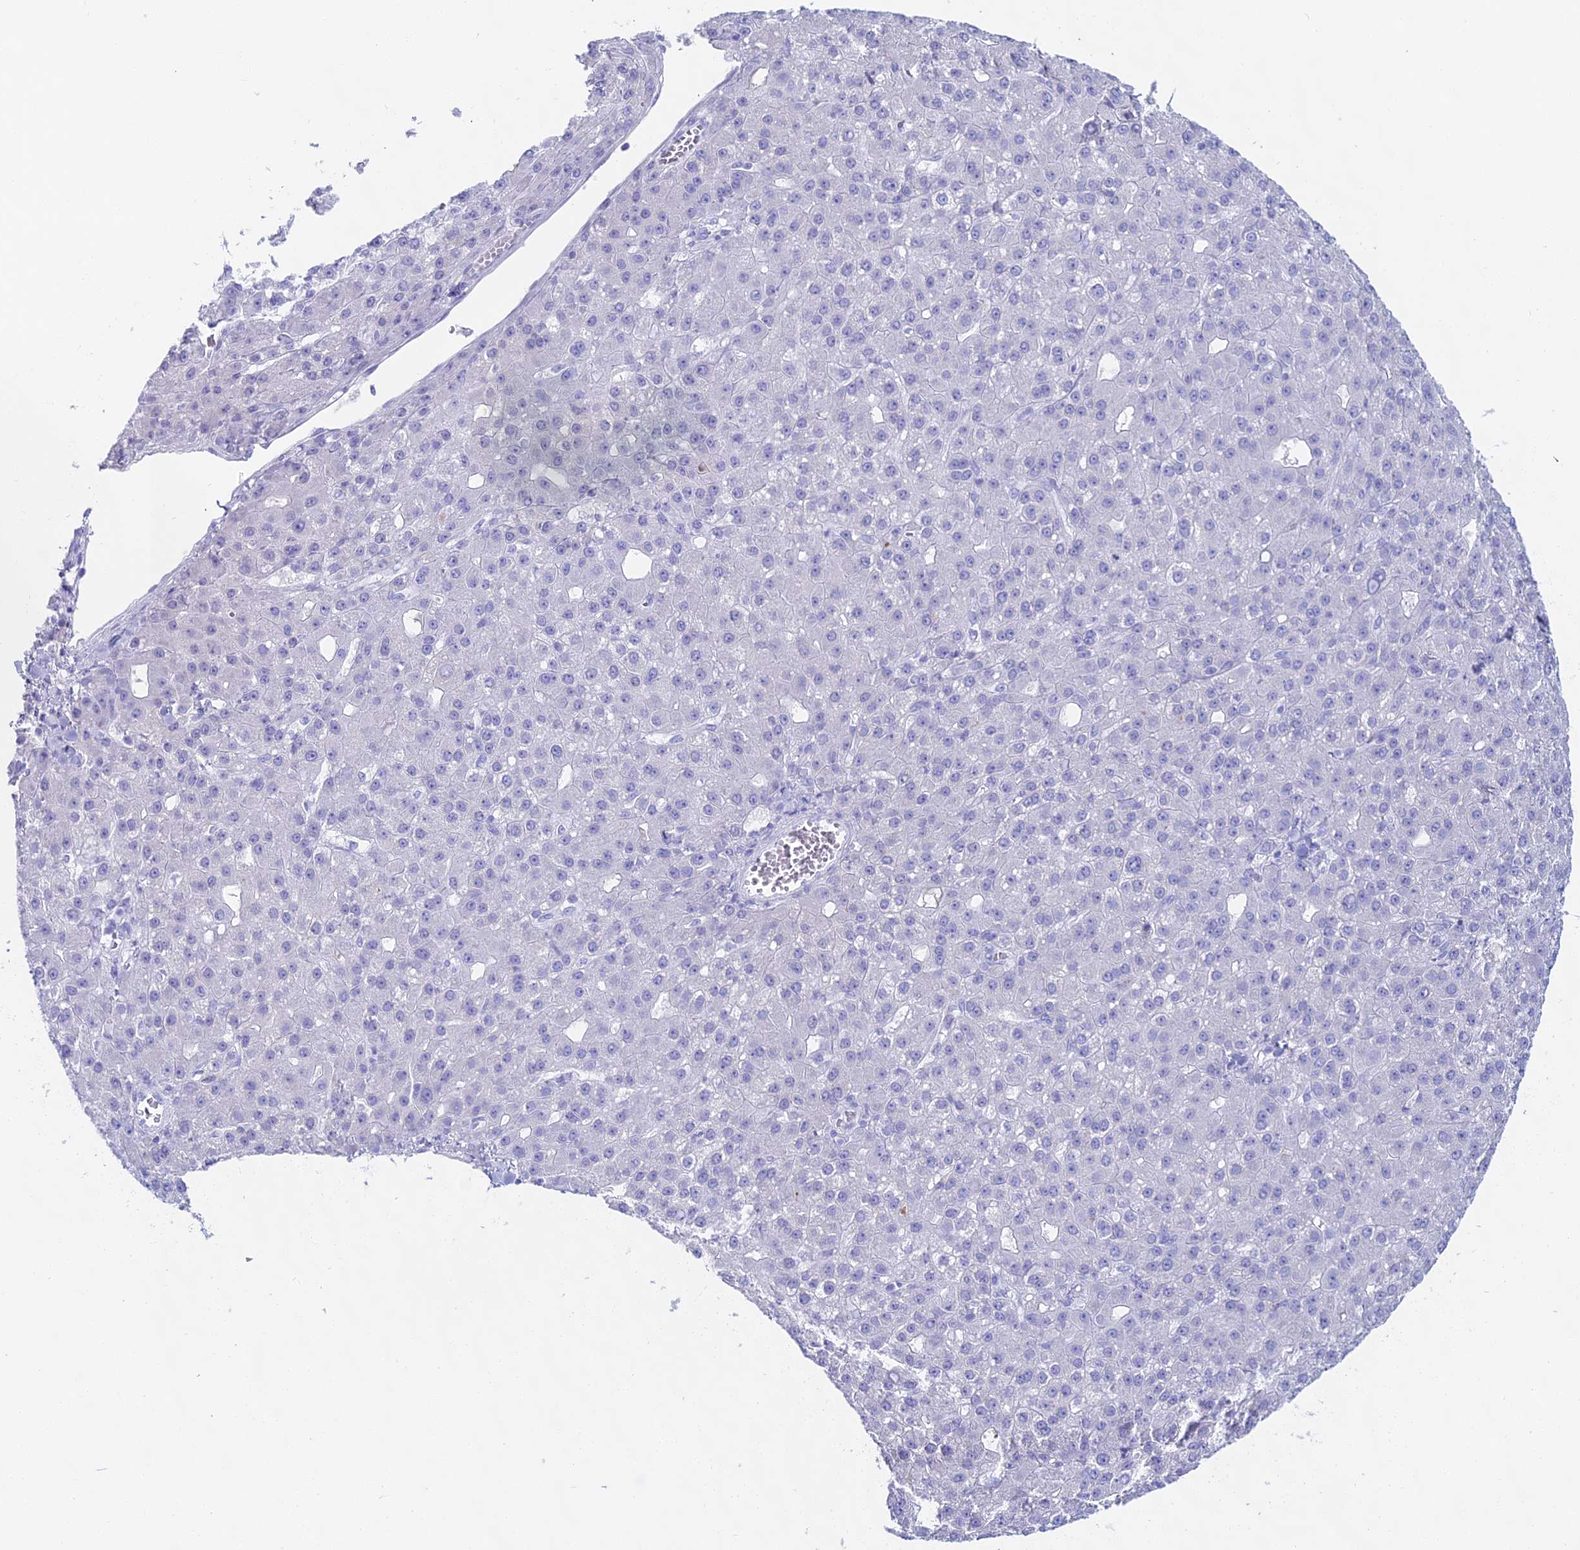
{"staining": {"intensity": "negative", "quantity": "none", "location": "none"}, "tissue": "liver cancer", "cell_type": "Tumor cells", "image_type": "cancer", "snomed": [{"axis": "morphology", "description": "Carcinoma, Hepatocellular, NOS"}, {"axis": "topography", "description": "Liver"}], "caption": "IHC histopathology image of neoplastic tissue: liver cancer stained with DAB reveals no significant protein expression in tumor cells.", "gene": "CGB2", "patient": {"sex": "male", "age": 67}}